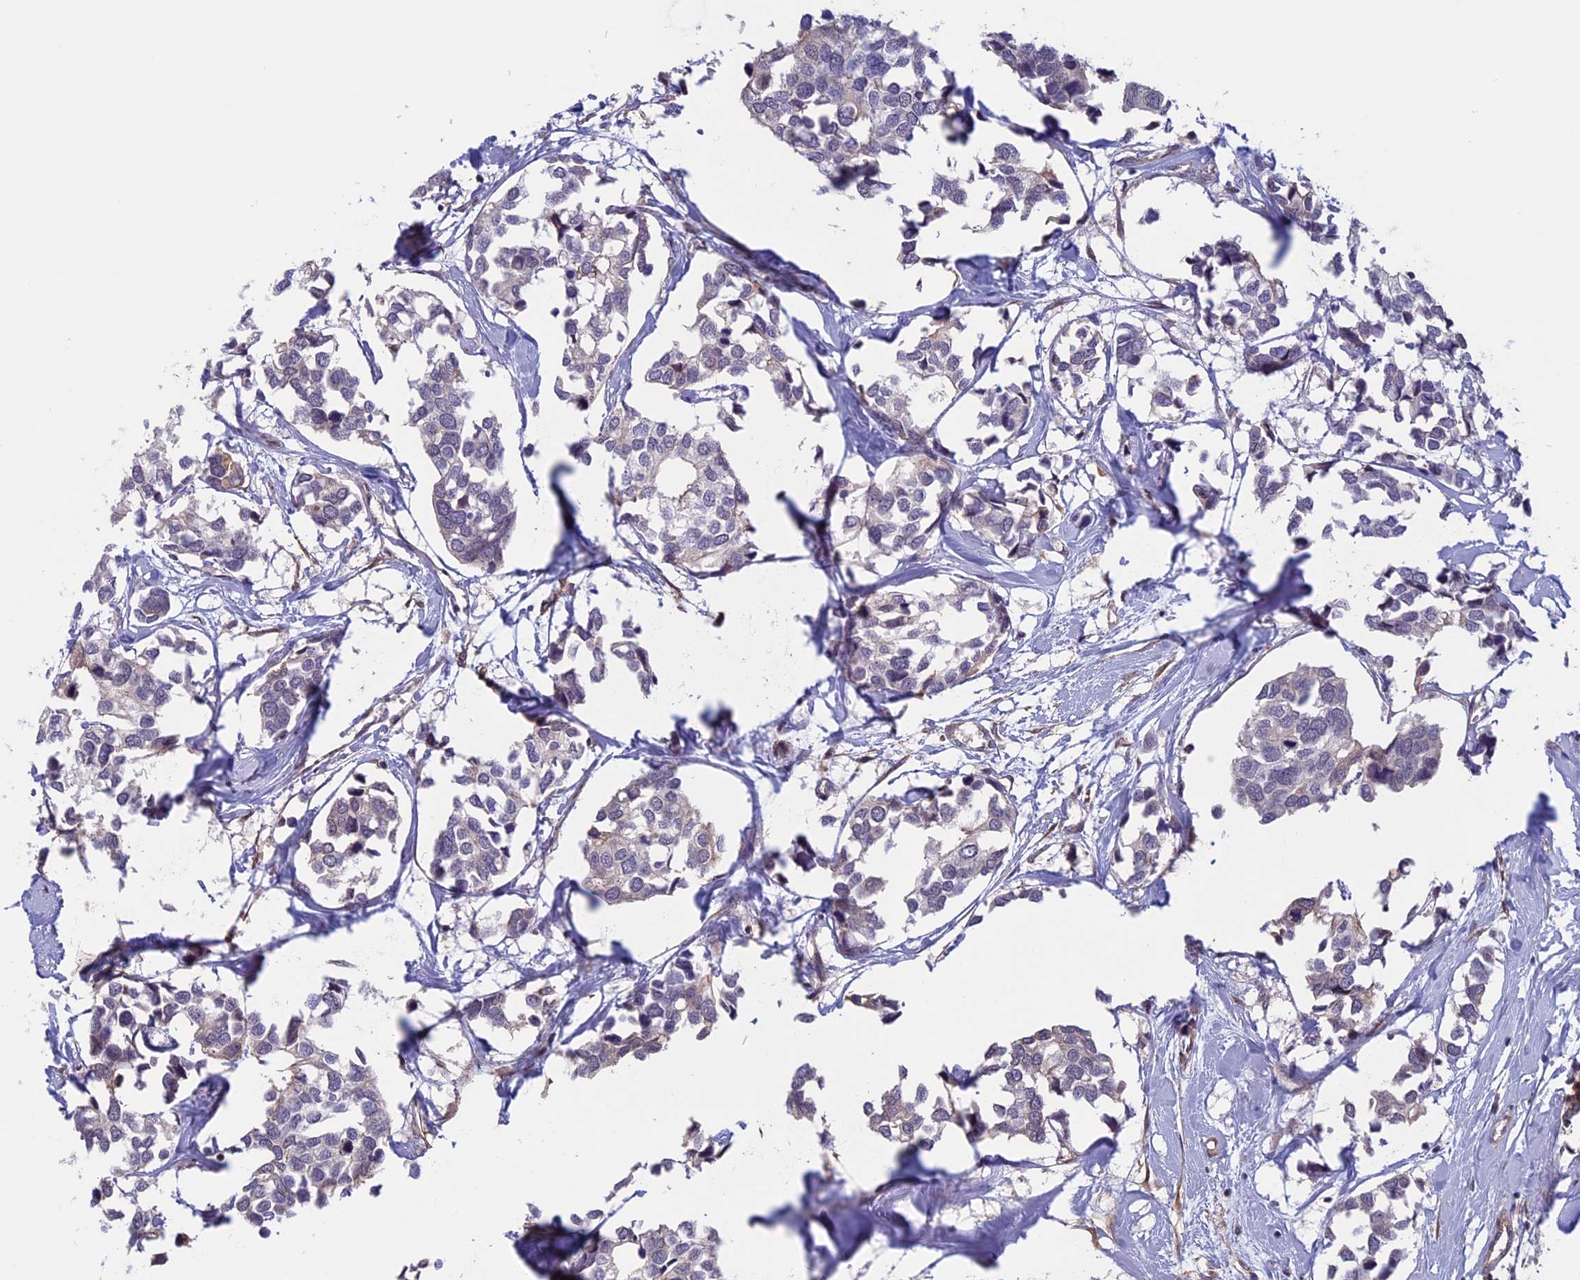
{"staining": {"intensity": "negative", "quantity": "none", "location": "none"}, "tissue": "breast cancer", "cell_type": "Tumor cells", "image_type": "cancer", "snomed": [{"axis": "morphology", "description": "Duct carcinoma"}, {"axis": "topography", "description": "Breast"}], "caption": "Protein analysis of breast cancer (invasive ductal carcinoma) shows no significant staining in tumor cells. (DAB (3,3'-diaminobenzidine) immunohistochemistry (IHC) with hematoxylin counter stain).", "gene": "SLC1A6", "patient": {"sex": "female", "age": 83}}